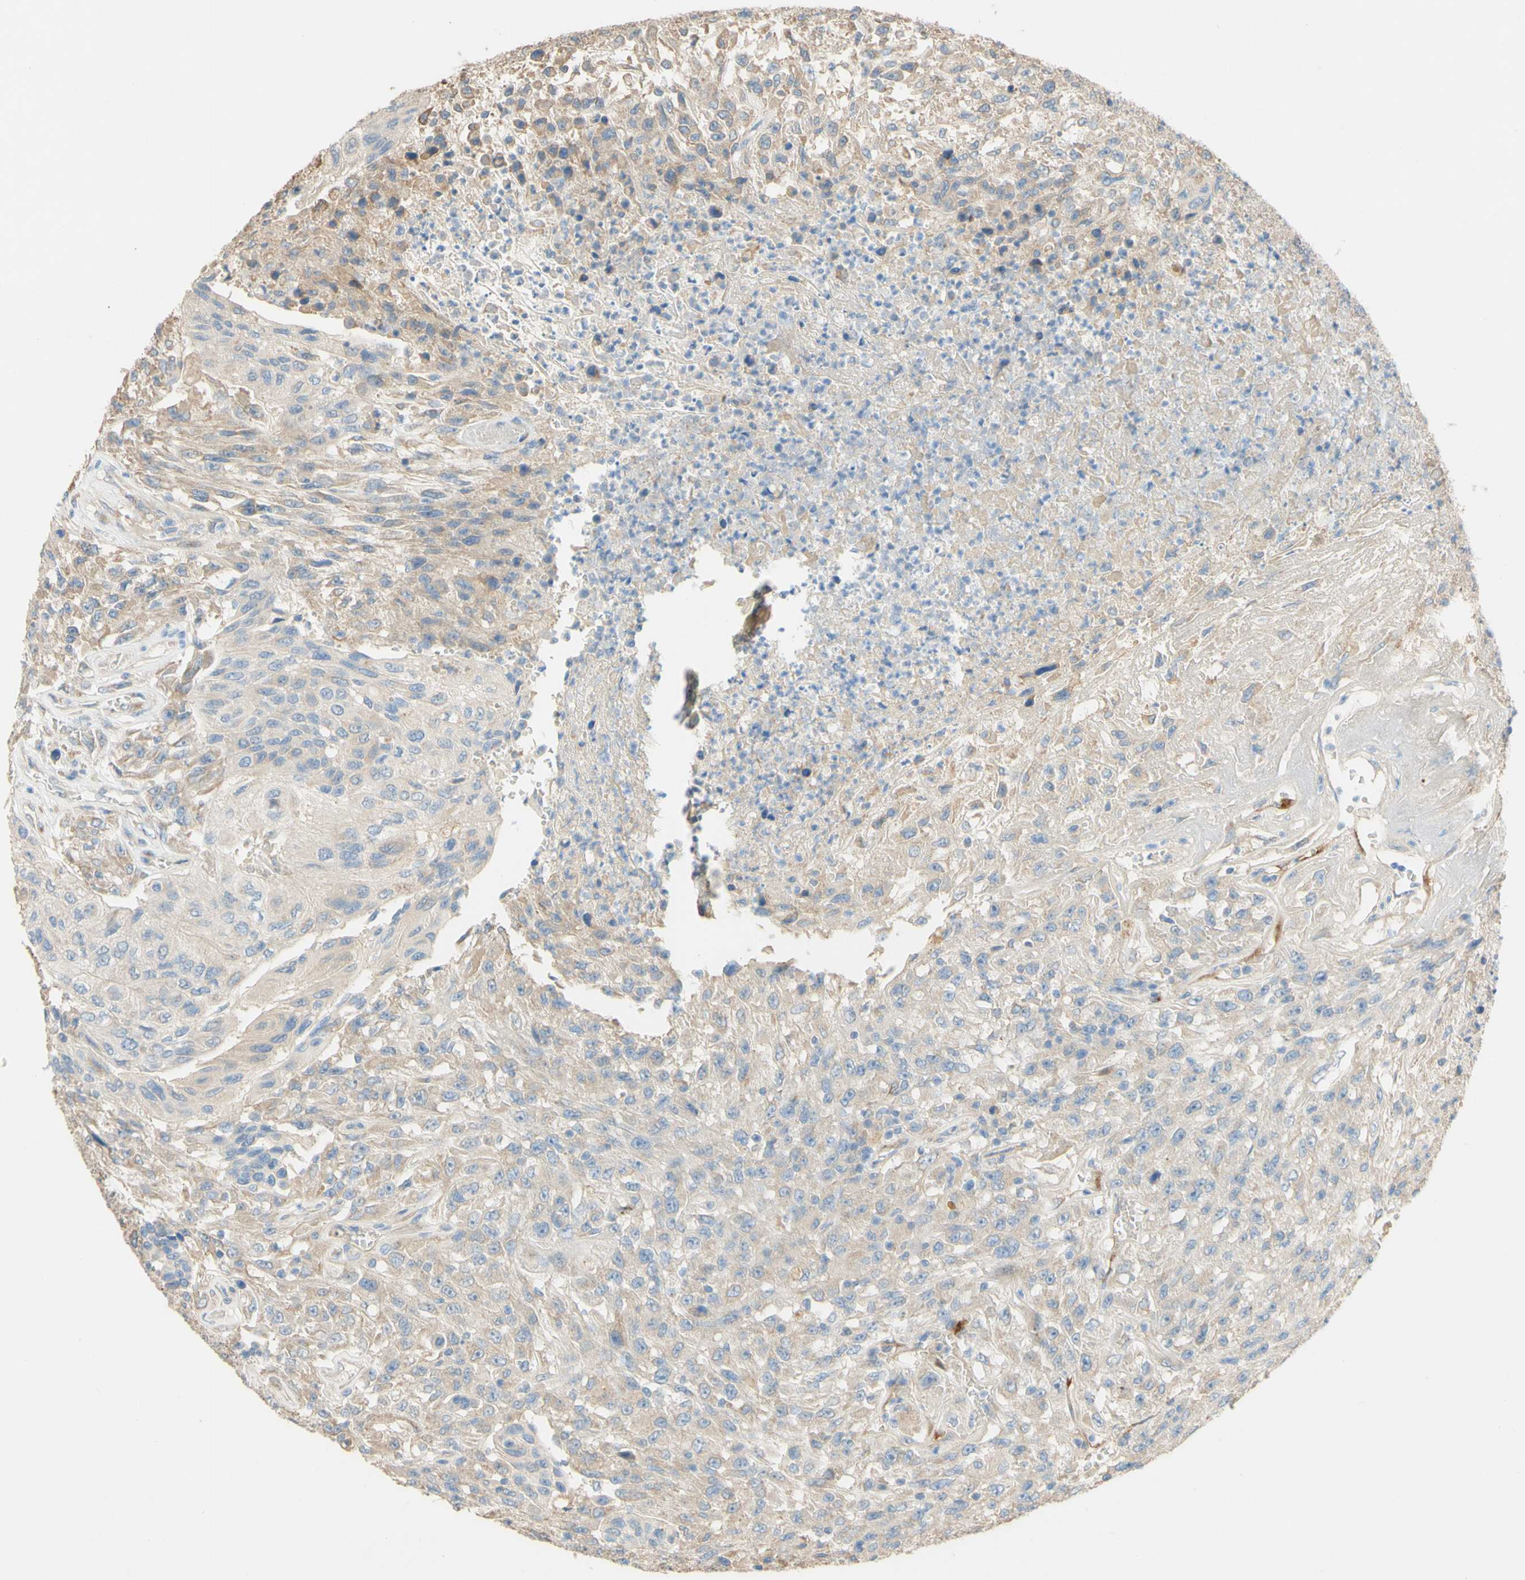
{"staining": {"intensity": "weak", "quantity": "25%-75%", "location": "cytoplasmic/membranous"}, "tissue": "urothelial cancer", "cell_type": "Tumor cells", "image_type": "cancer", "snomed": [{"axis": "morphology", "description": "Urothelial carcinoma, High grade"}, {"axis": "topography", "description": "Urinary bladder"}], "caption": "A brown stain shows weak cytoplasmic/membranous staining of a protein in human high-grade urothelial carcinoma tumor cells.", "gene": "DKK3", "patient": {"sex": "male", "age": 66}}